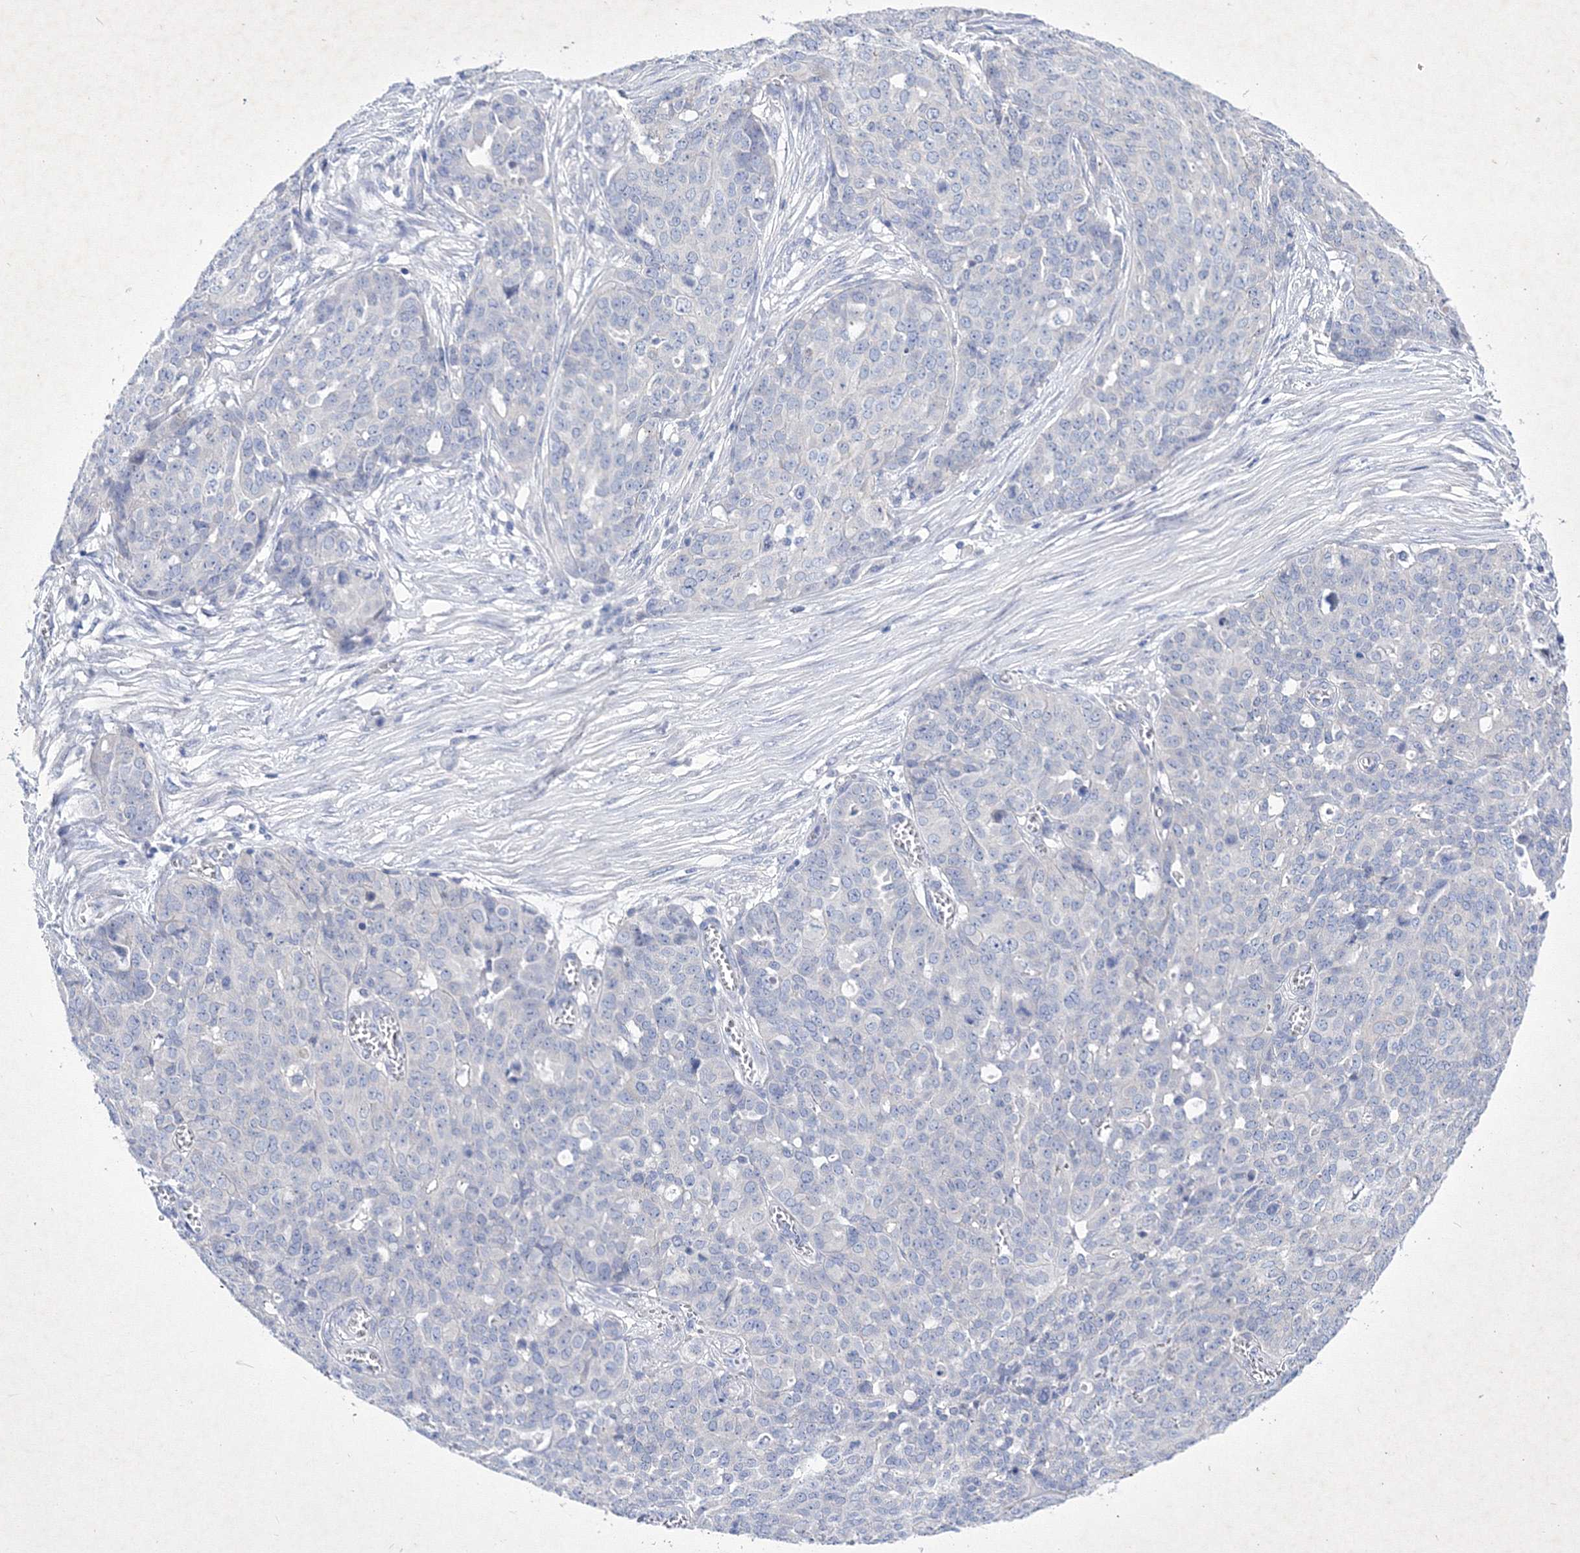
{"staining": {"intensity": "negative", "quantity": "none", "location": "none"}, "tissue": "ovarian cancer", "cell_type": "Tumor cells", "image_type": "cancer", "snomed": [{"axis": "morphology", "description": "Cystadenocarcinoma, serous, NOS"}, {"axis": "topography", "description": "Soft tissue"}, {"axis": "topography", "description": "Ovary"}], "caption": "IHC histopathology image of ovarian cancer stained for a protein (brown), which reveals no positivity in tumor cells.", "gene": "GPN1", "patient": {"sex": "female", "age": 57}}